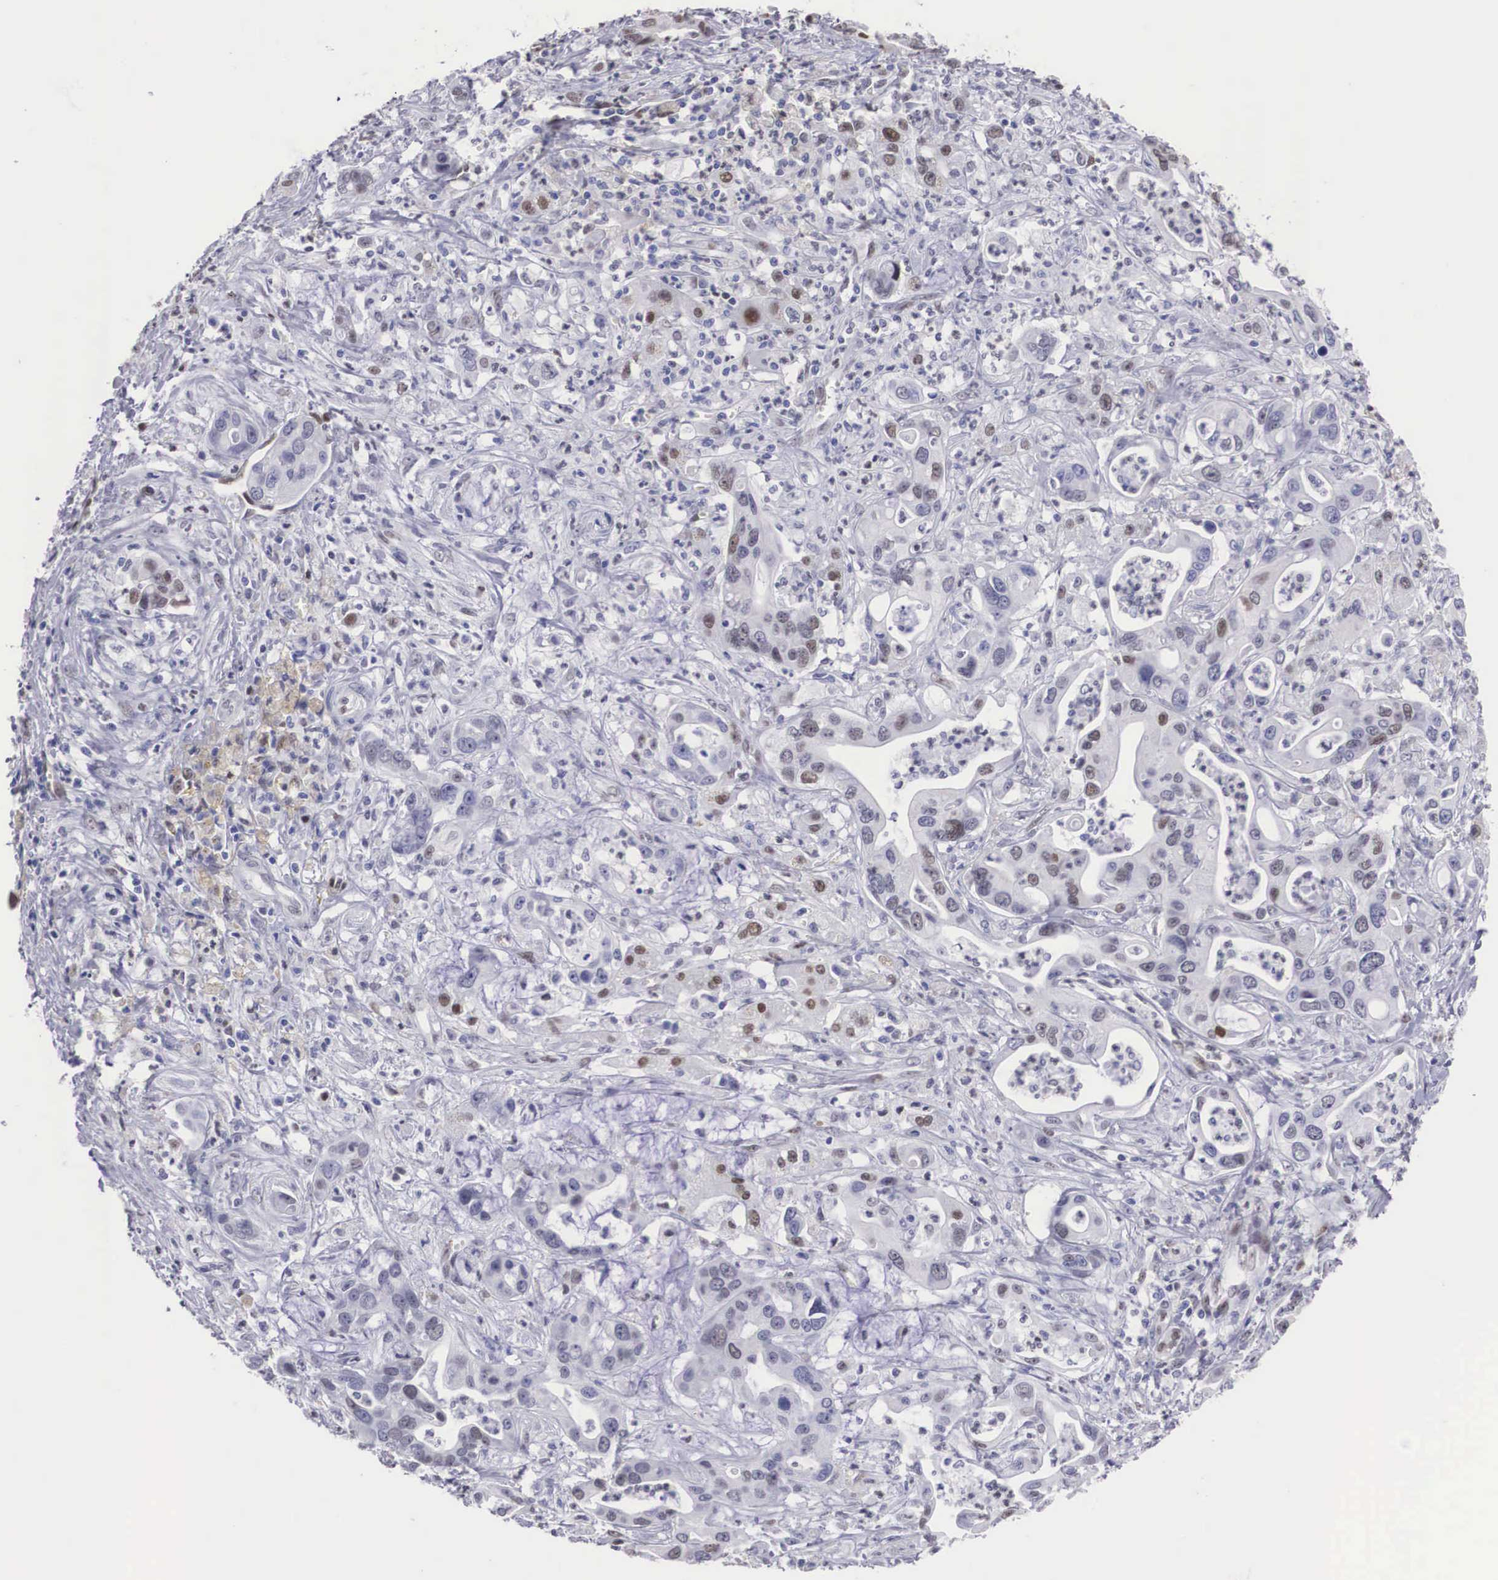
{"staining": {"intensity": "weak", "quantity": "<25%", "location": "nuclear"}, "tissue": "liver cancer", "cell_type": "Tumor cells", "image_type": "cancer", "snomed": [{"axis": "morphology", "description": "Cholangiocarcinoma"}, {"axis": "topography", "description": "Liver"}], "caption": "Immunohistochemistry (IHC) of cholangiocarcinoma (liver) displays no staining in tumor cells. (Brightfield microscopy of DAB IHC at high magnification).", "gene": "HMGN5", "patient": {"sex": "female", "age": 65}}